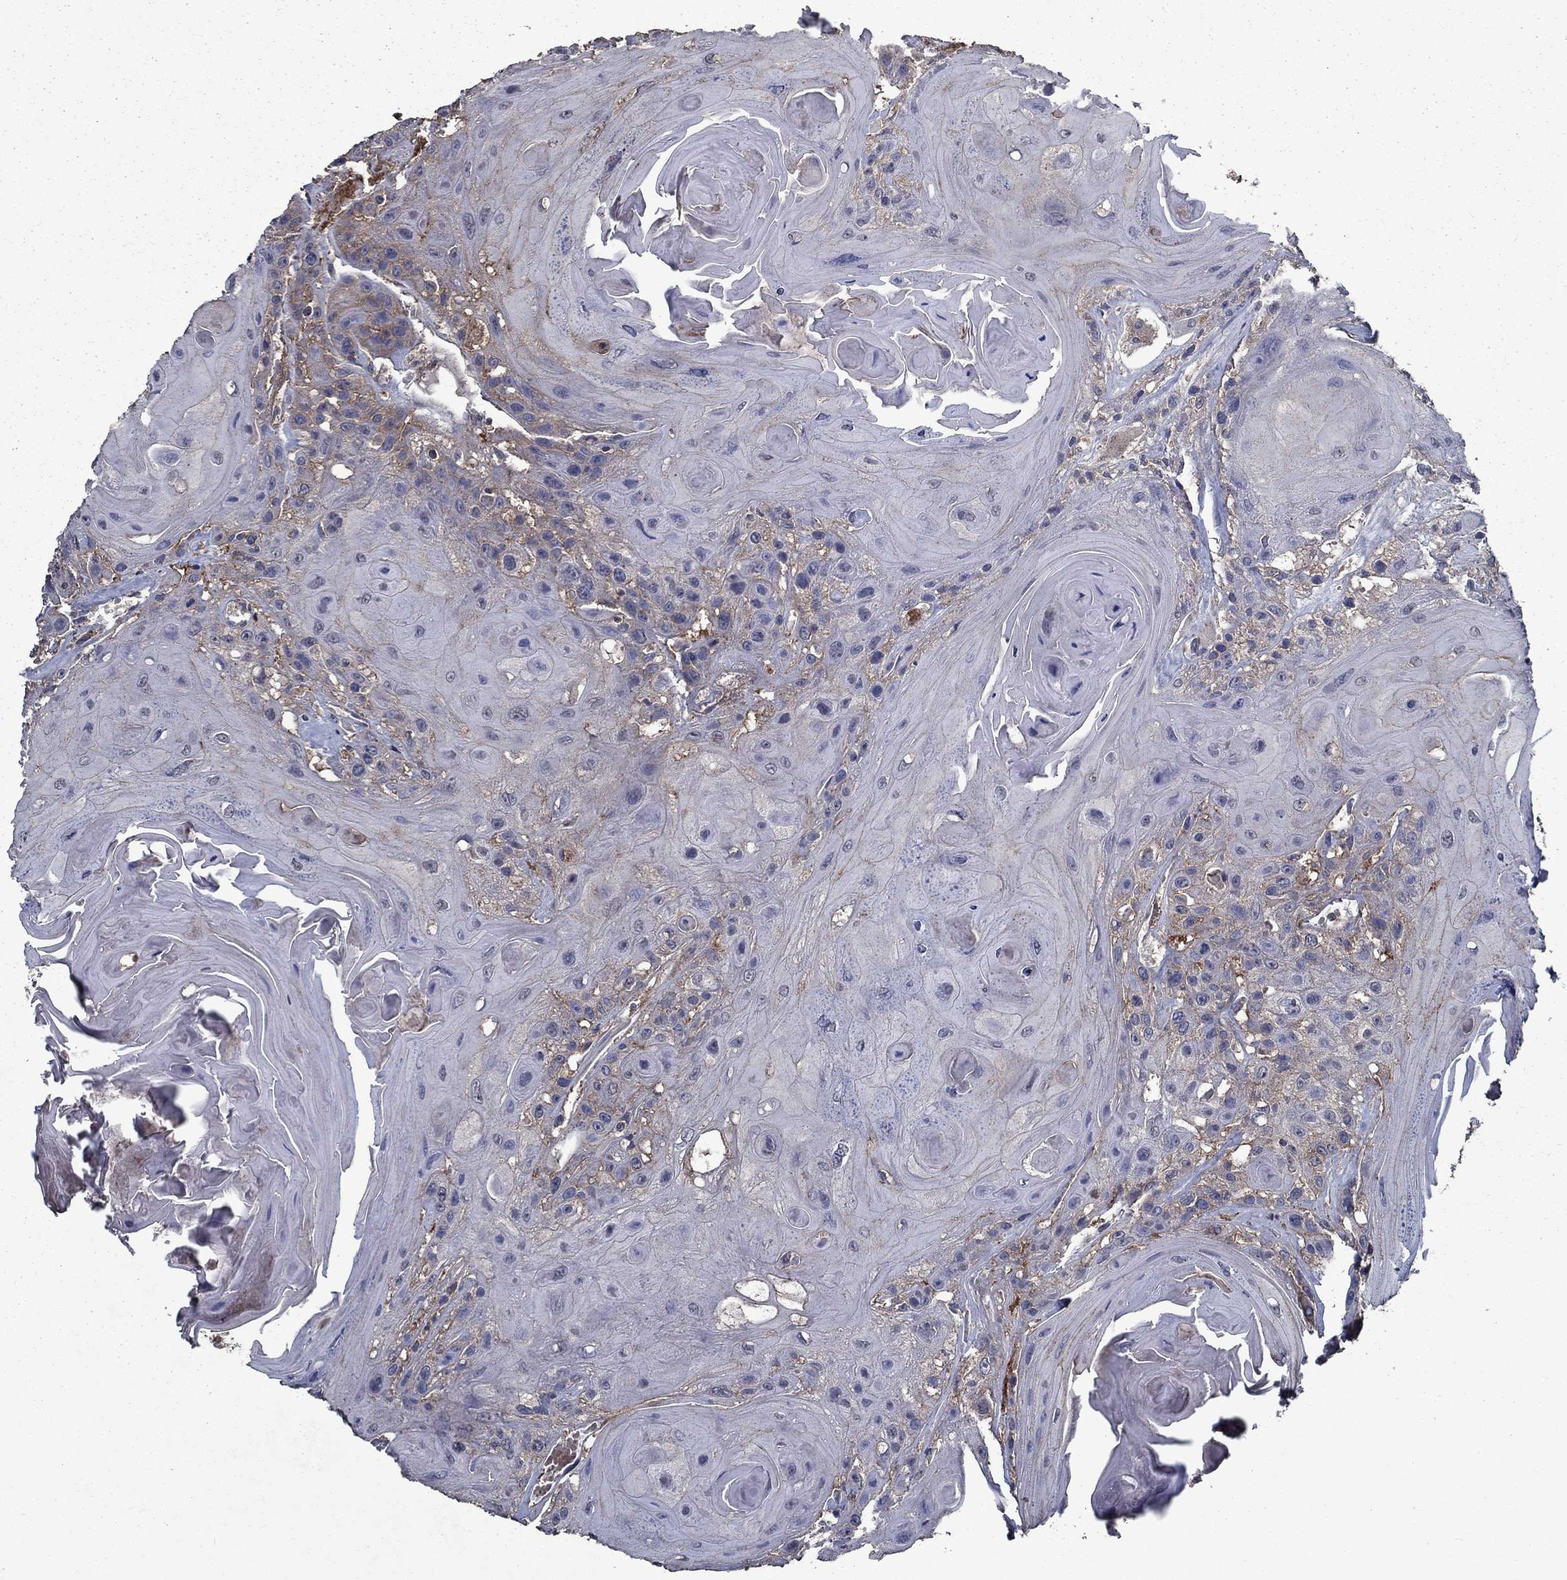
{"staining": {"intensity": "negative", "quantity": "none", "location": "none"}, "tissue": "head and neck cancer", "cell_type": "Tumor cells", "image_type": "cancer", "snomed": [{"axis": "morphology", "description": "Squamous cell carcinoma, NOS"}, {"axis": "topography", "description": "Head-Neck"}], "caption": "The micrograph exhibits no staining of tumor cells in head and neck cancer. Brightfield microscopy of IHC stained with DAB (3,3'-diaminobenzidine) (brown) and hematoxylin (blue), captured at high magnification.", "gene": "SLC44A1", "patient": {"sex": "female", "age": 59}}